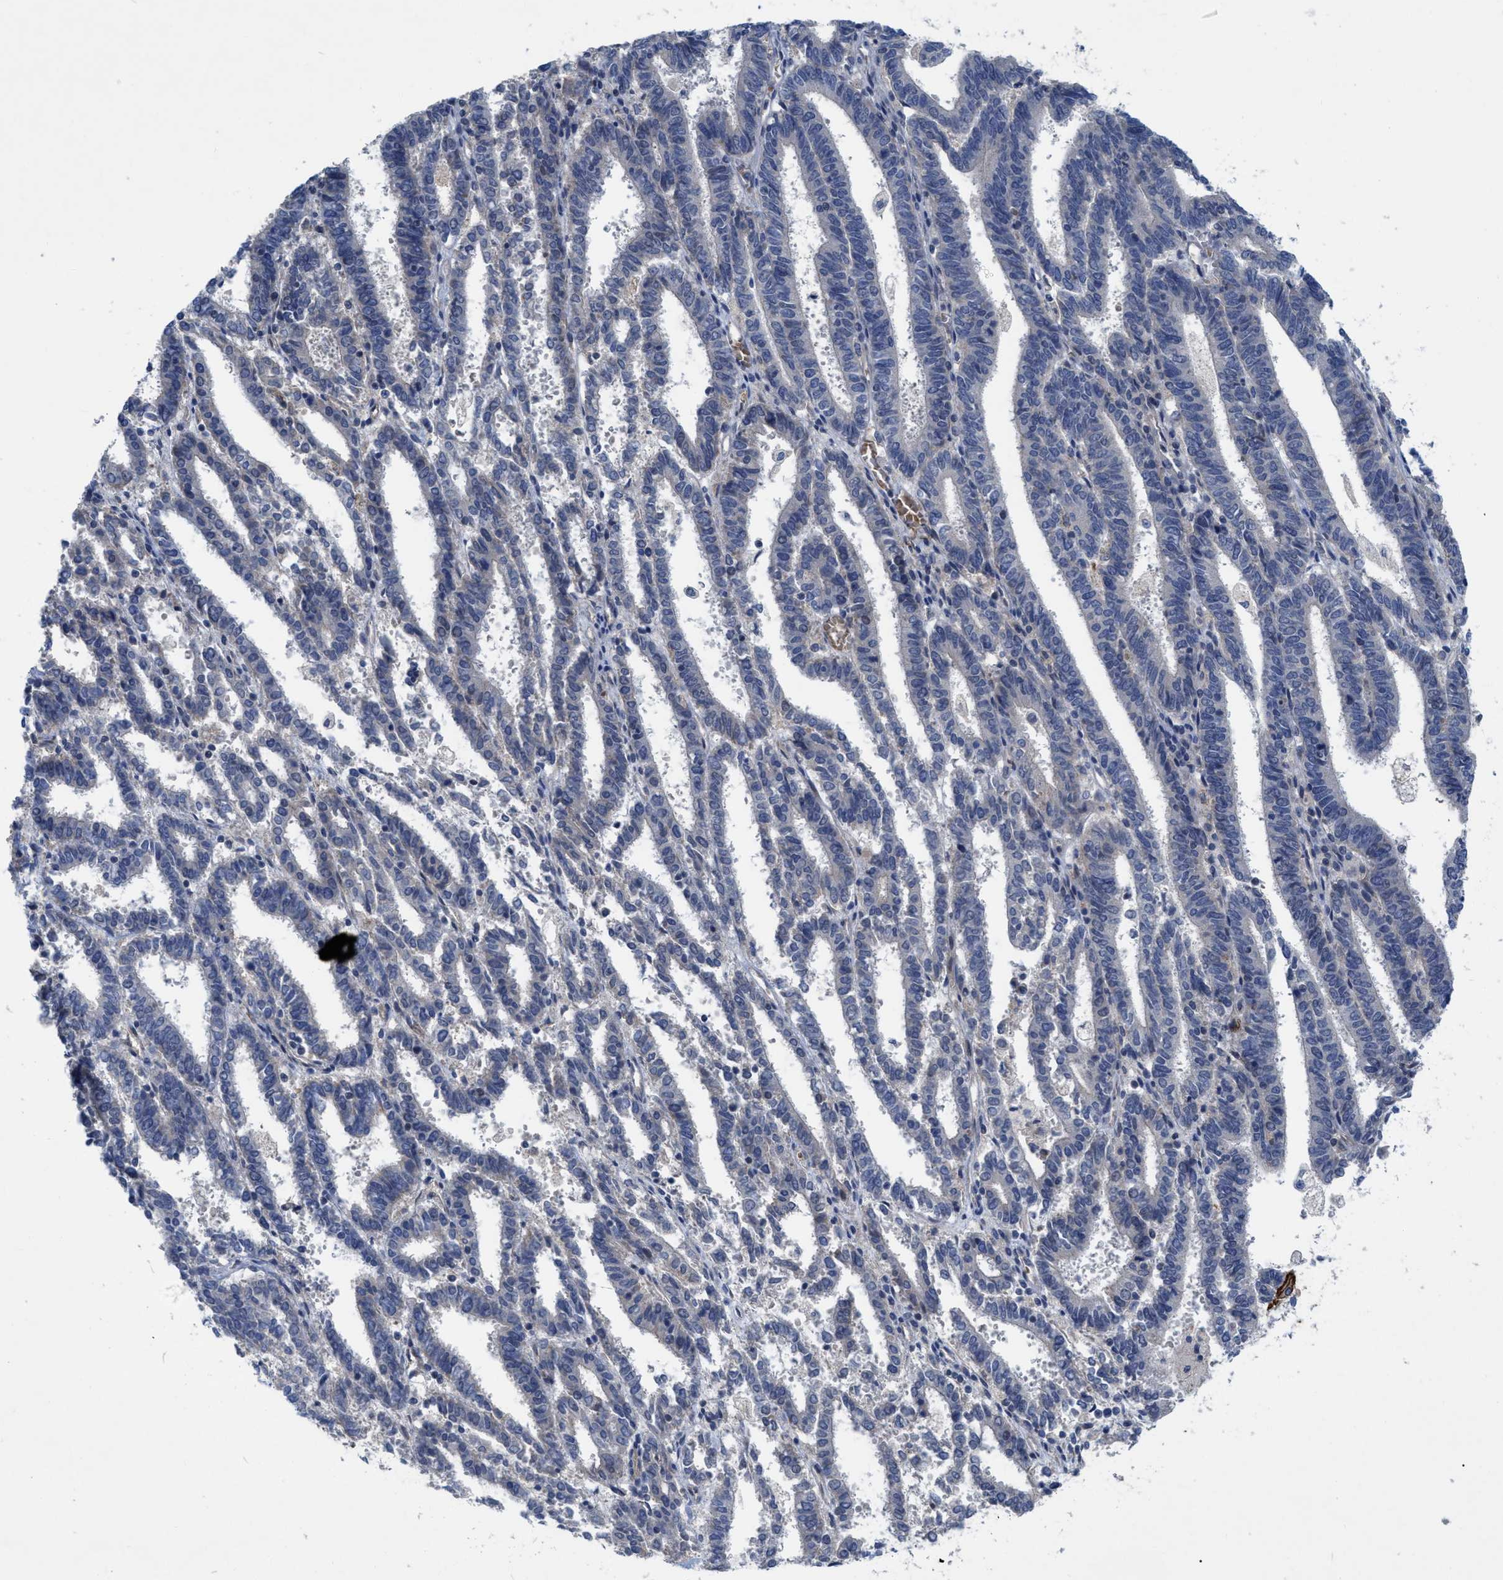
{"staining": {"intensity": "negative", "quantity": "none", "location": "none"}, "tissue": "endometrial cancer", "cell_type": "Tumor cells", "image_type": "cancer", "snomed": [{"axis": "morphology", "description": "Adenocarcinoma, NOS"}, {"axis": "topography", "description": "Uterus"}], "caption": "Endometrial cancer was stained to show a protein in brown. There is no significant staining in tumor cells.", "gene": "NDEL1", "patient": {"sex": "female", "age": 83}}